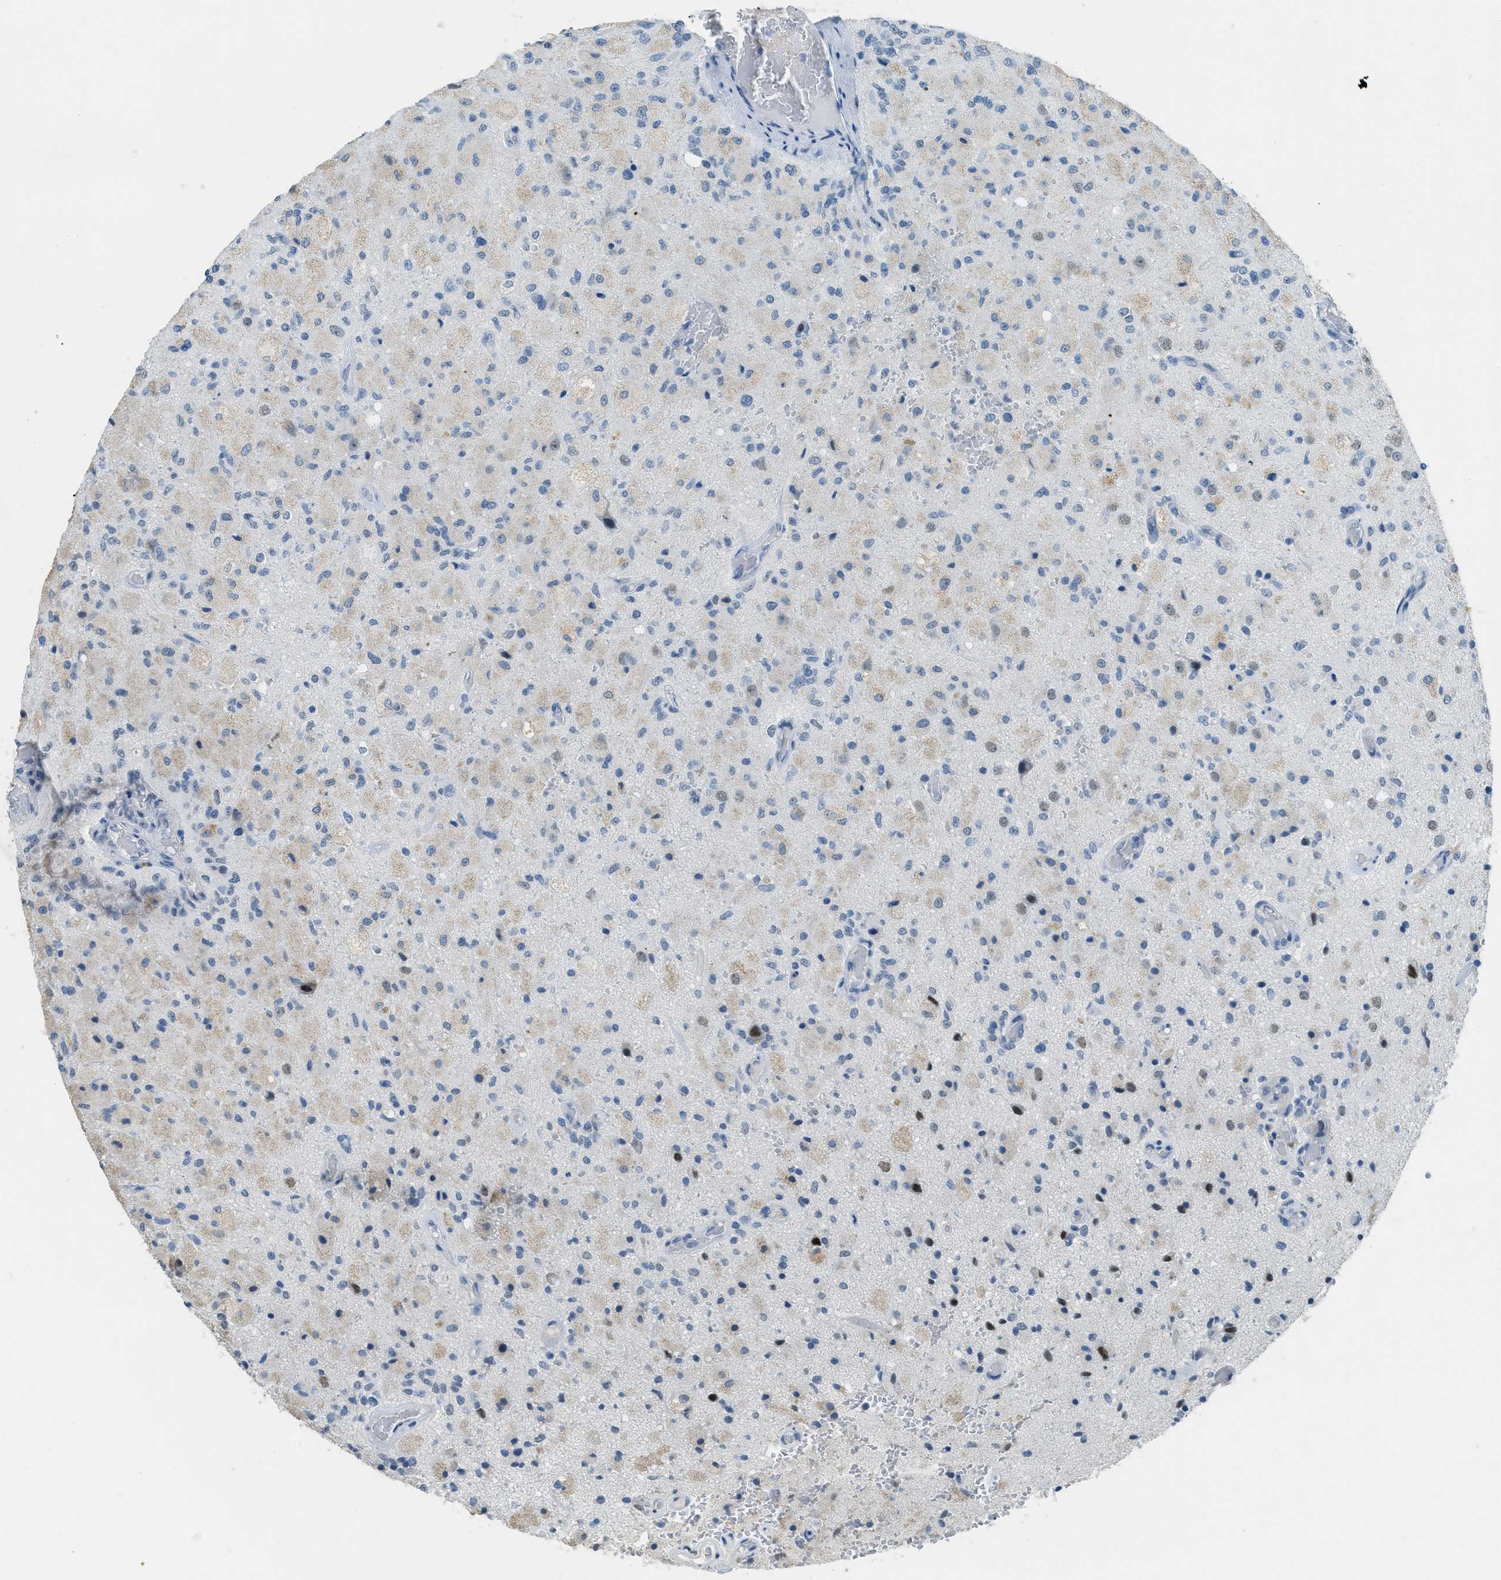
{"staining": {"intensity": "moderate", "quantity": "<25%", "location": "nuclear"}, "tissue": "glioma", "cell_type": "Tumor cells", "image_type": "cancer", "snomed": [{"axis": "morphology", "description": "Normal tissue, NOS"}, {"axis": "morphology", "description": "Glioma, malignant, High grade"}, {"axis": "topography", "description": "Cerebral cortex"}], "caption": "Immunohistochemical staining of malignant high-grade glioma shows low levels of moderate nuclear protein expression in approximately <25% of tumor cells.", "gene": "TTC13", "patient": {"sex": "male", "age": 77}}